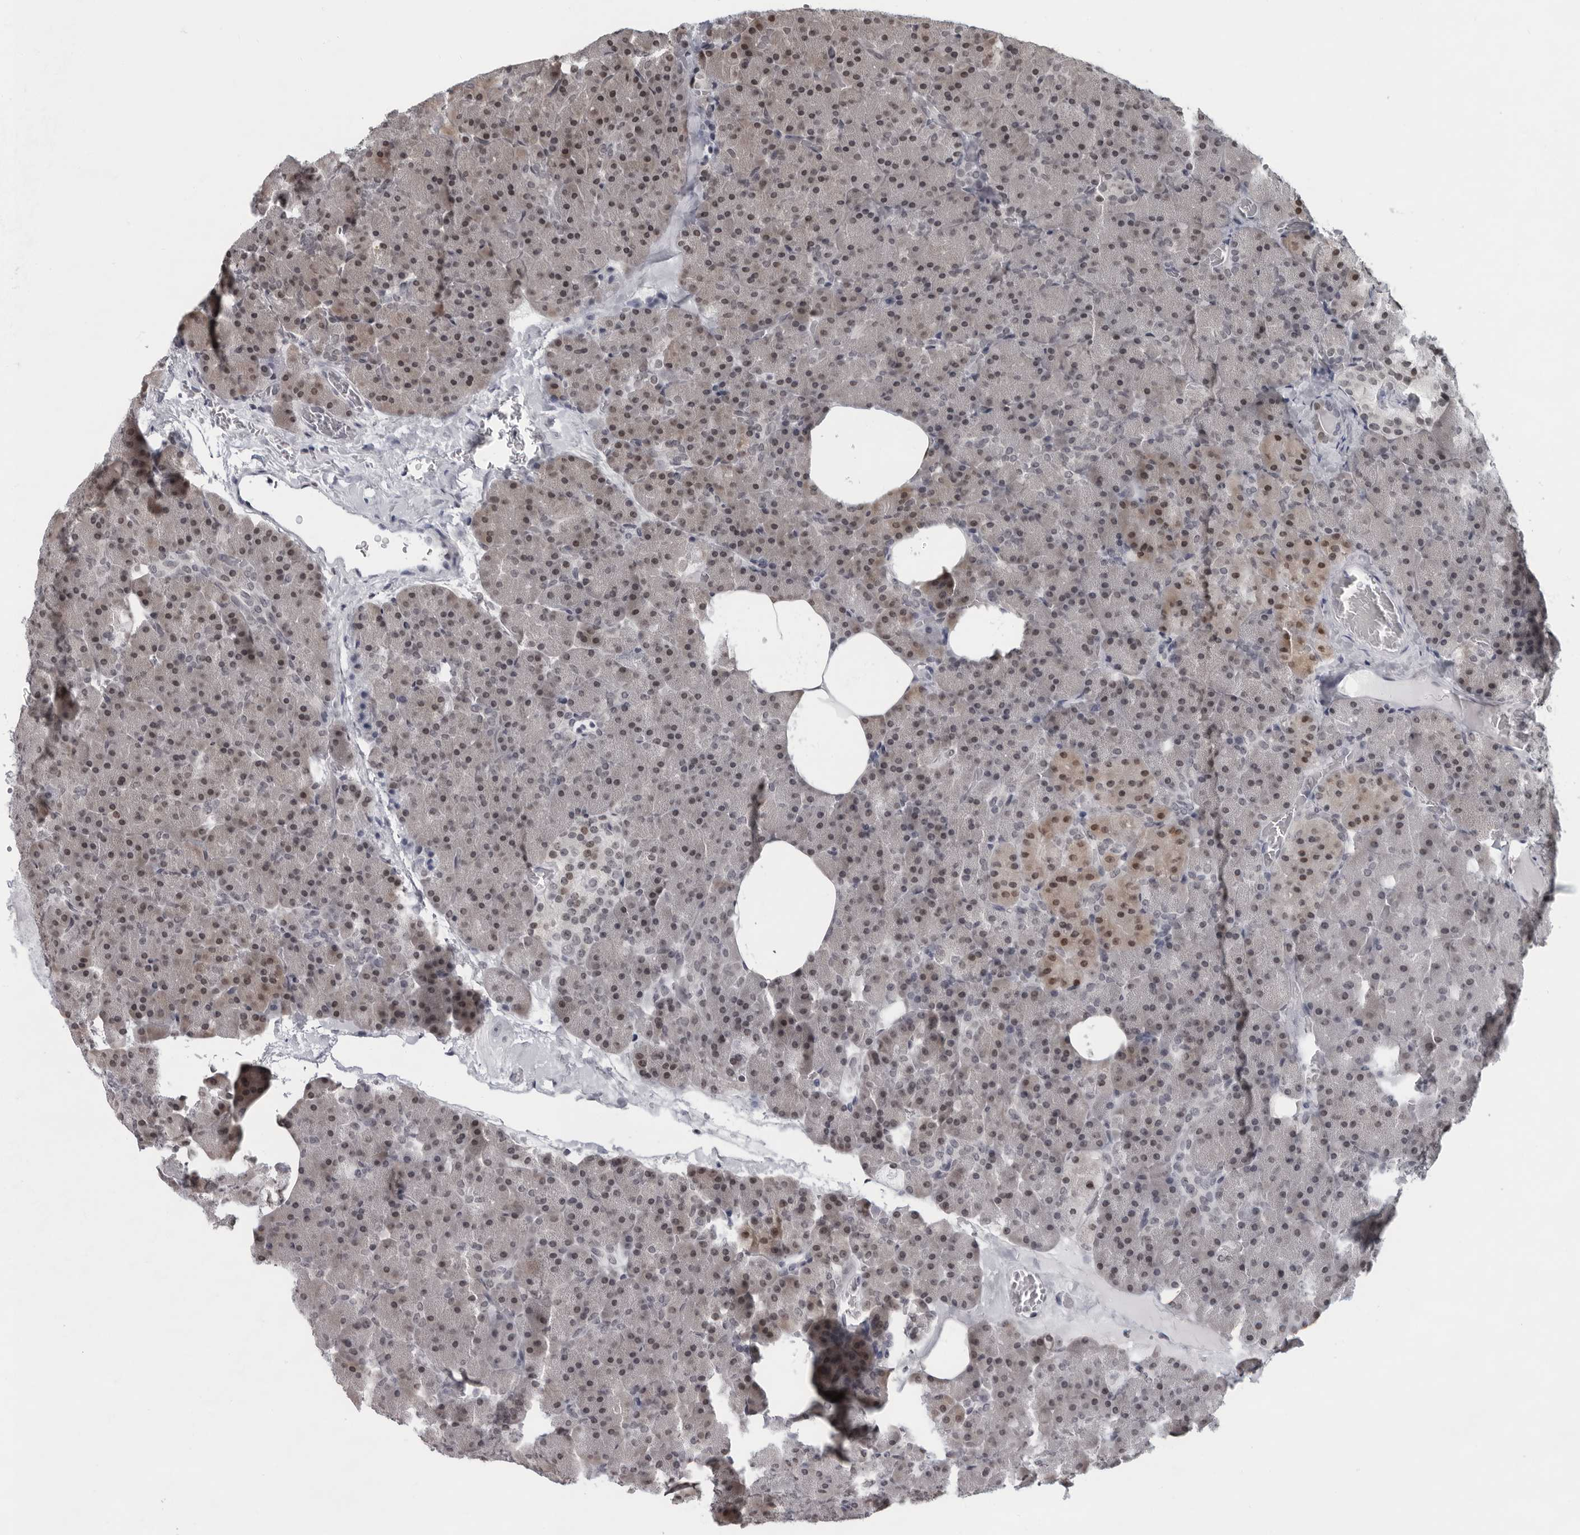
{"staining": {"intensity": "weak", "quantity": "25%-75%", "location": "nuclear"}, "tissue": "pancreas", "cell_type": "Exocrine glandular cells", "image_type": "normal", "snomed": [{"axis": "morphology", "description": "Normal tissue, NOS"}, {"axis": "morphology", "description": "Carcinoid, malignant, NOS"}, {"axis": "topography", "description": "Pancreas"}], "caption": "Approximately 25%-75% of exocrine glandular cells in normal pancreas demonstrate weak nuclear protein staining as visualized by brown immunohistochemical staining.", "gene": "LZIC", "patient": {"sex": "female", "age": 35}}